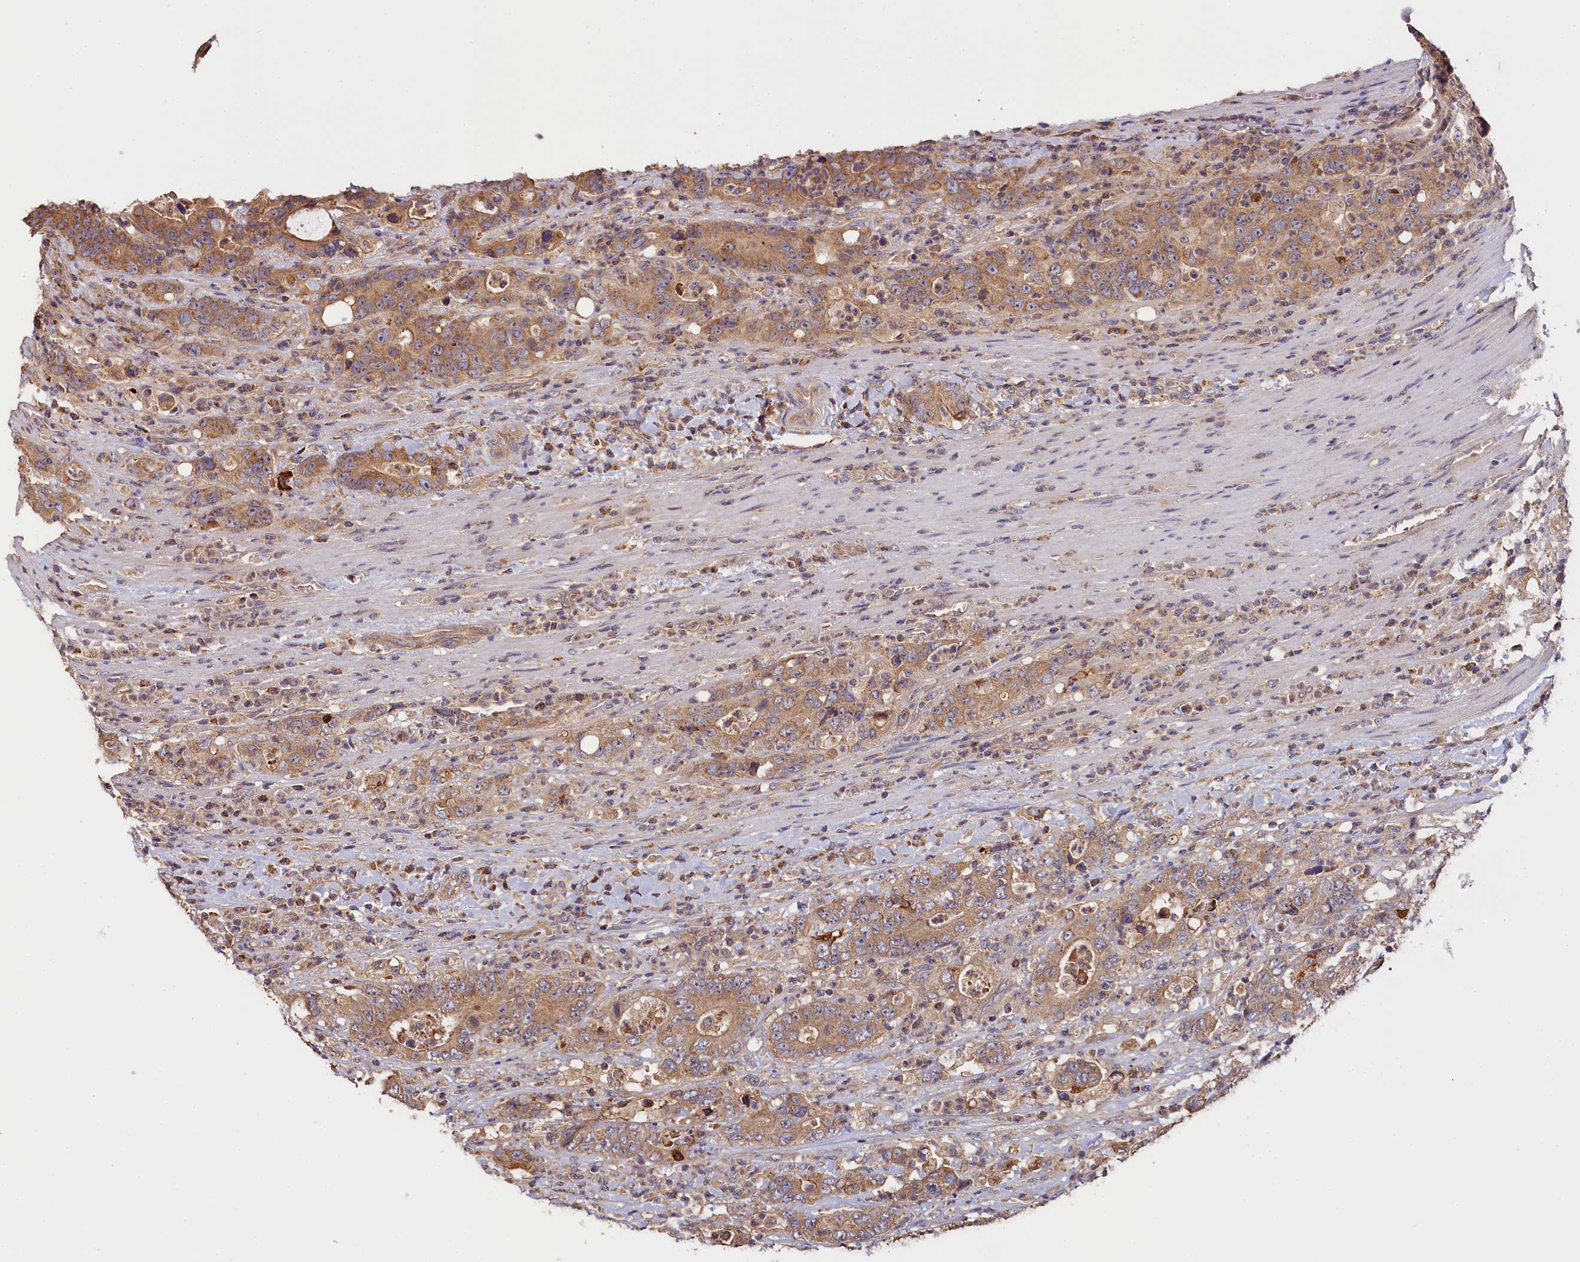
{"staining": {"intensity": "moderate", "quantity": ">75%", "location": "cytoplasmic/membranous"}, "tissue": "colorectal cancer", "cell_type": "Tumor cells", "image_type": "cancer", "snomed": [{"axis": "morphology", "description": "Adenocarcinoma, NOS"}, {"axis": "topography", "description": "Colon"}], "caption": "Brown immunohistochemical staining in adenocarcinoma (colorectal) displays moderate cytoplasmic/membranous positivity in approximately >75% of tumor cells. Ihc stains the protein in brown and the nuclei are stained blue.", "gene": "KATNB1", "patient": {"sex": "female", "age": 75}}